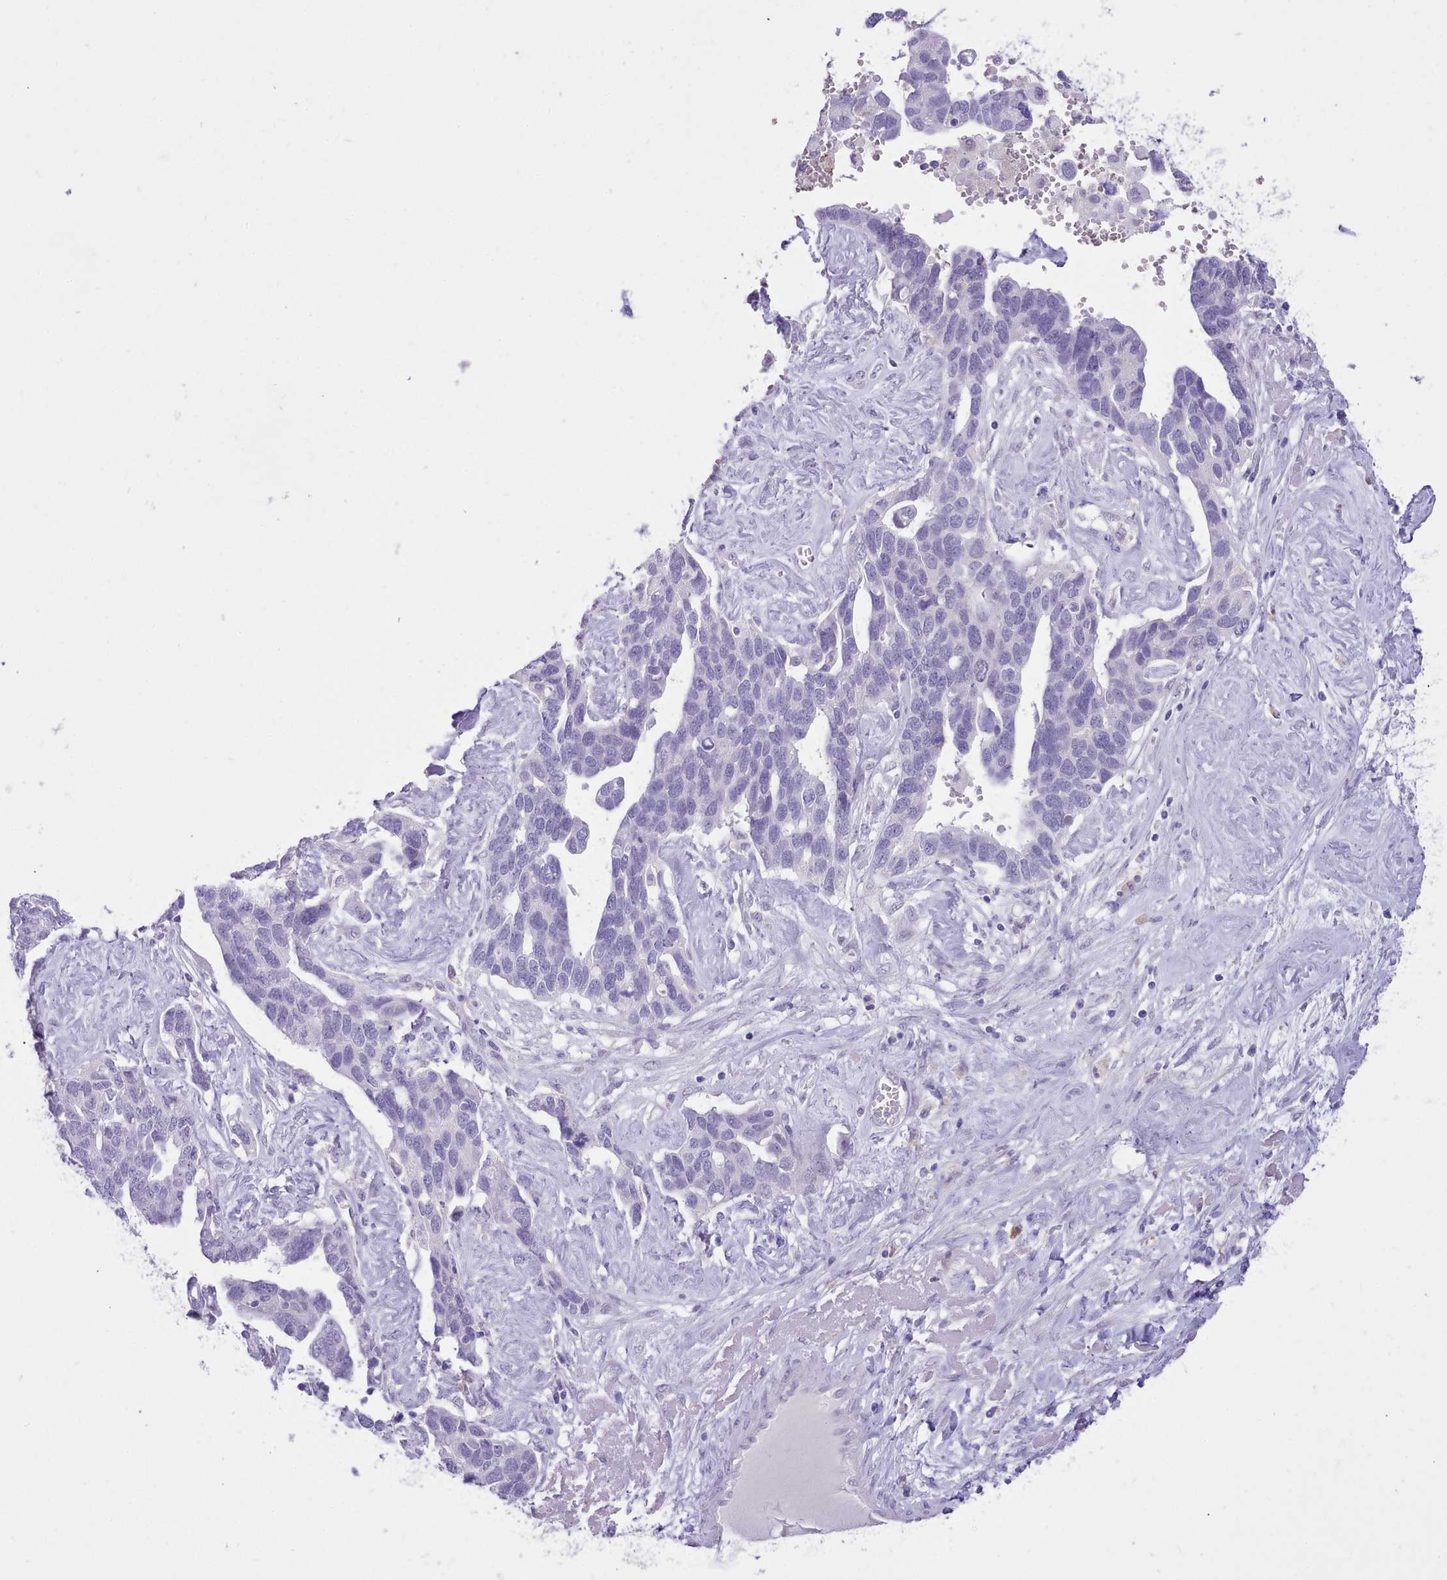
{"staining": {"intensity": "negative", "quantity": "none", "location": "none"}, "tissue": "ovarian cancer", "cell_type": "Tumor cells", "image_type": "cancer", "snomed": [{"axis": "morphology", "description": "Cystadenocarcinoma, serous, NOS"}, {"axis": "topography", "description": "Ovary"}], "caption": "The histopathology image demonstrates no staining of tumor cells in ovarian cancer.", "gene": "LRRC37A", "patient": {"sex": "female", "age": 54}}